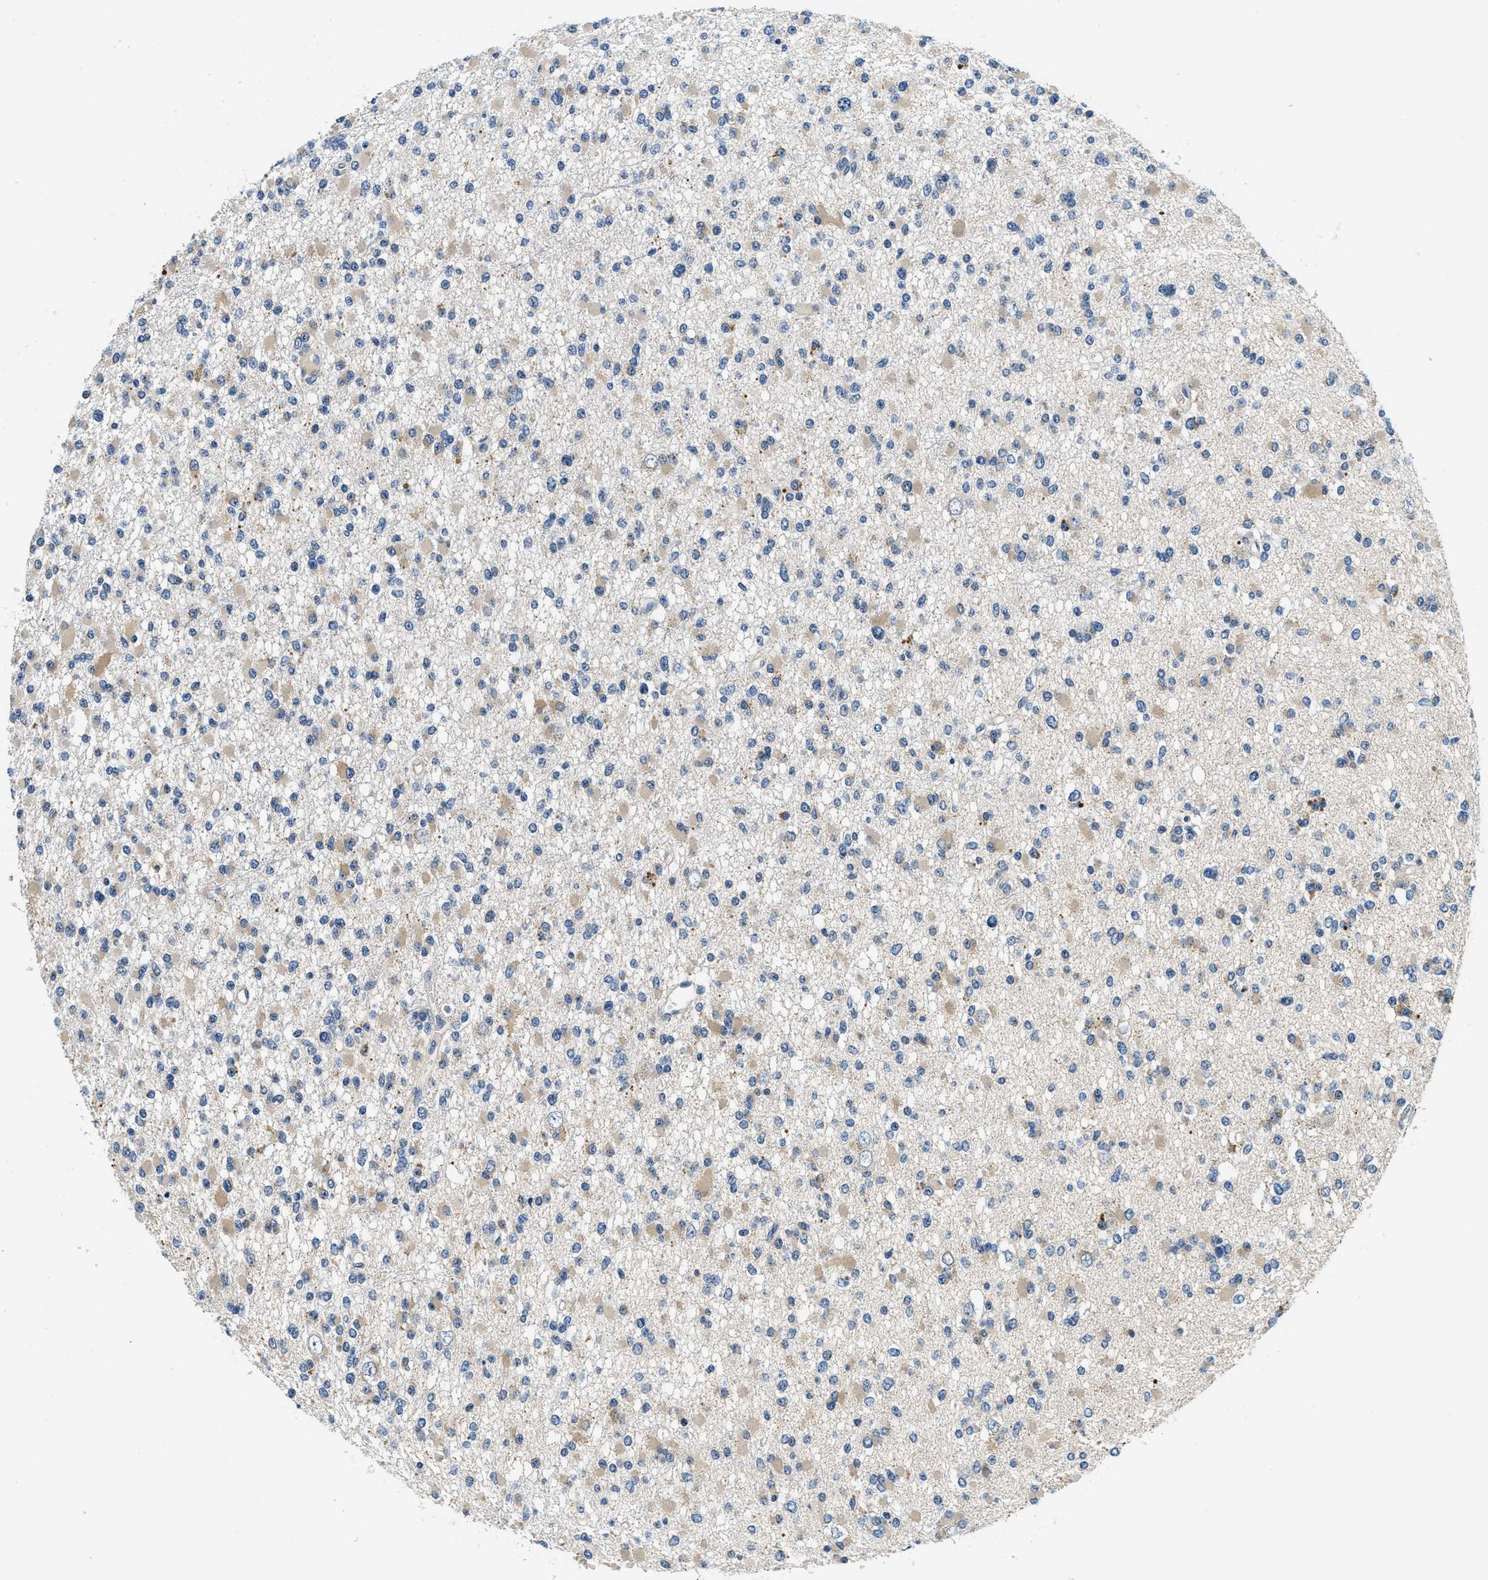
{"staining": {"intensity": "weak", "quantity": "<25%", "location": "cytoplasmic/membranous"}, "tissue": "glioma", "cell_type": "Tumor cells", "image_type": "cancer", "snomed": [{"axis": "morphology", "description": "Glioma, malignant, Low grade"}, {"axis": "topography", "description": "Brain"}], "caption": "This is an immunohistochemistry (IHC) micrograph of malignant glioma (low-grade). There is no positivity in tumor cells.", "gene": "ALDH3A2", "patient": {"sex": "female", "age": 22}}